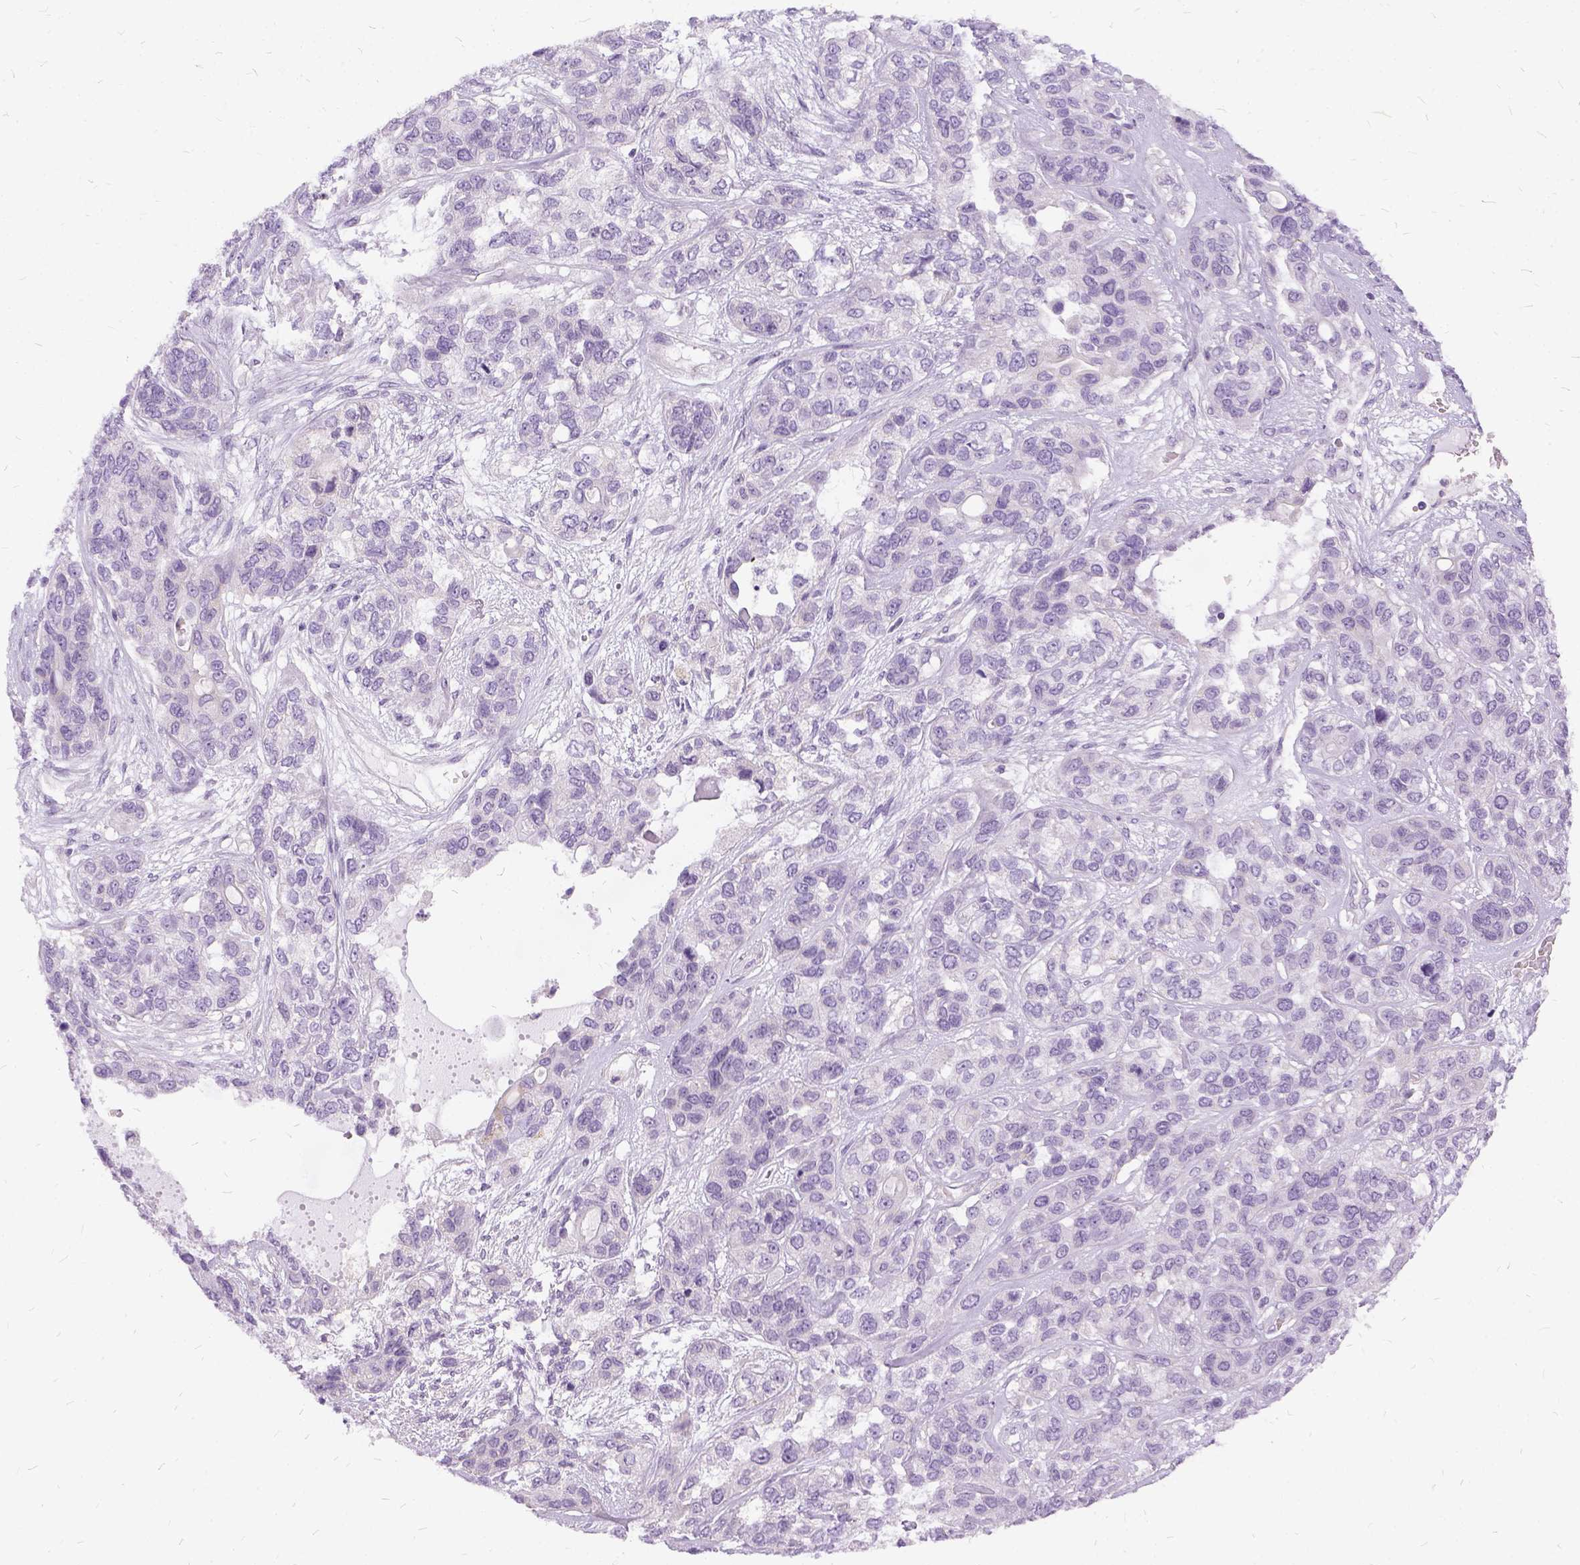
{"staining": {"intensity": "negative", "quantity": "none", "location": "none"}, "tissue": "lung cancer", "cell_type": "Tumor cells", "image_type": "cancer", "snomed": [{"axis": "morphology", "description": "Squamous cell carcinoma, NOS"}, {"axis": "topography", "description": "Lung"}], "caption": "IHC histopathology image of lung squamous cell carcinoma stained for a protein (brown), which exhibits no positivity in tumor cells.", "gene": "FDX1", "patient": {"sex": "female", "age": 70}}